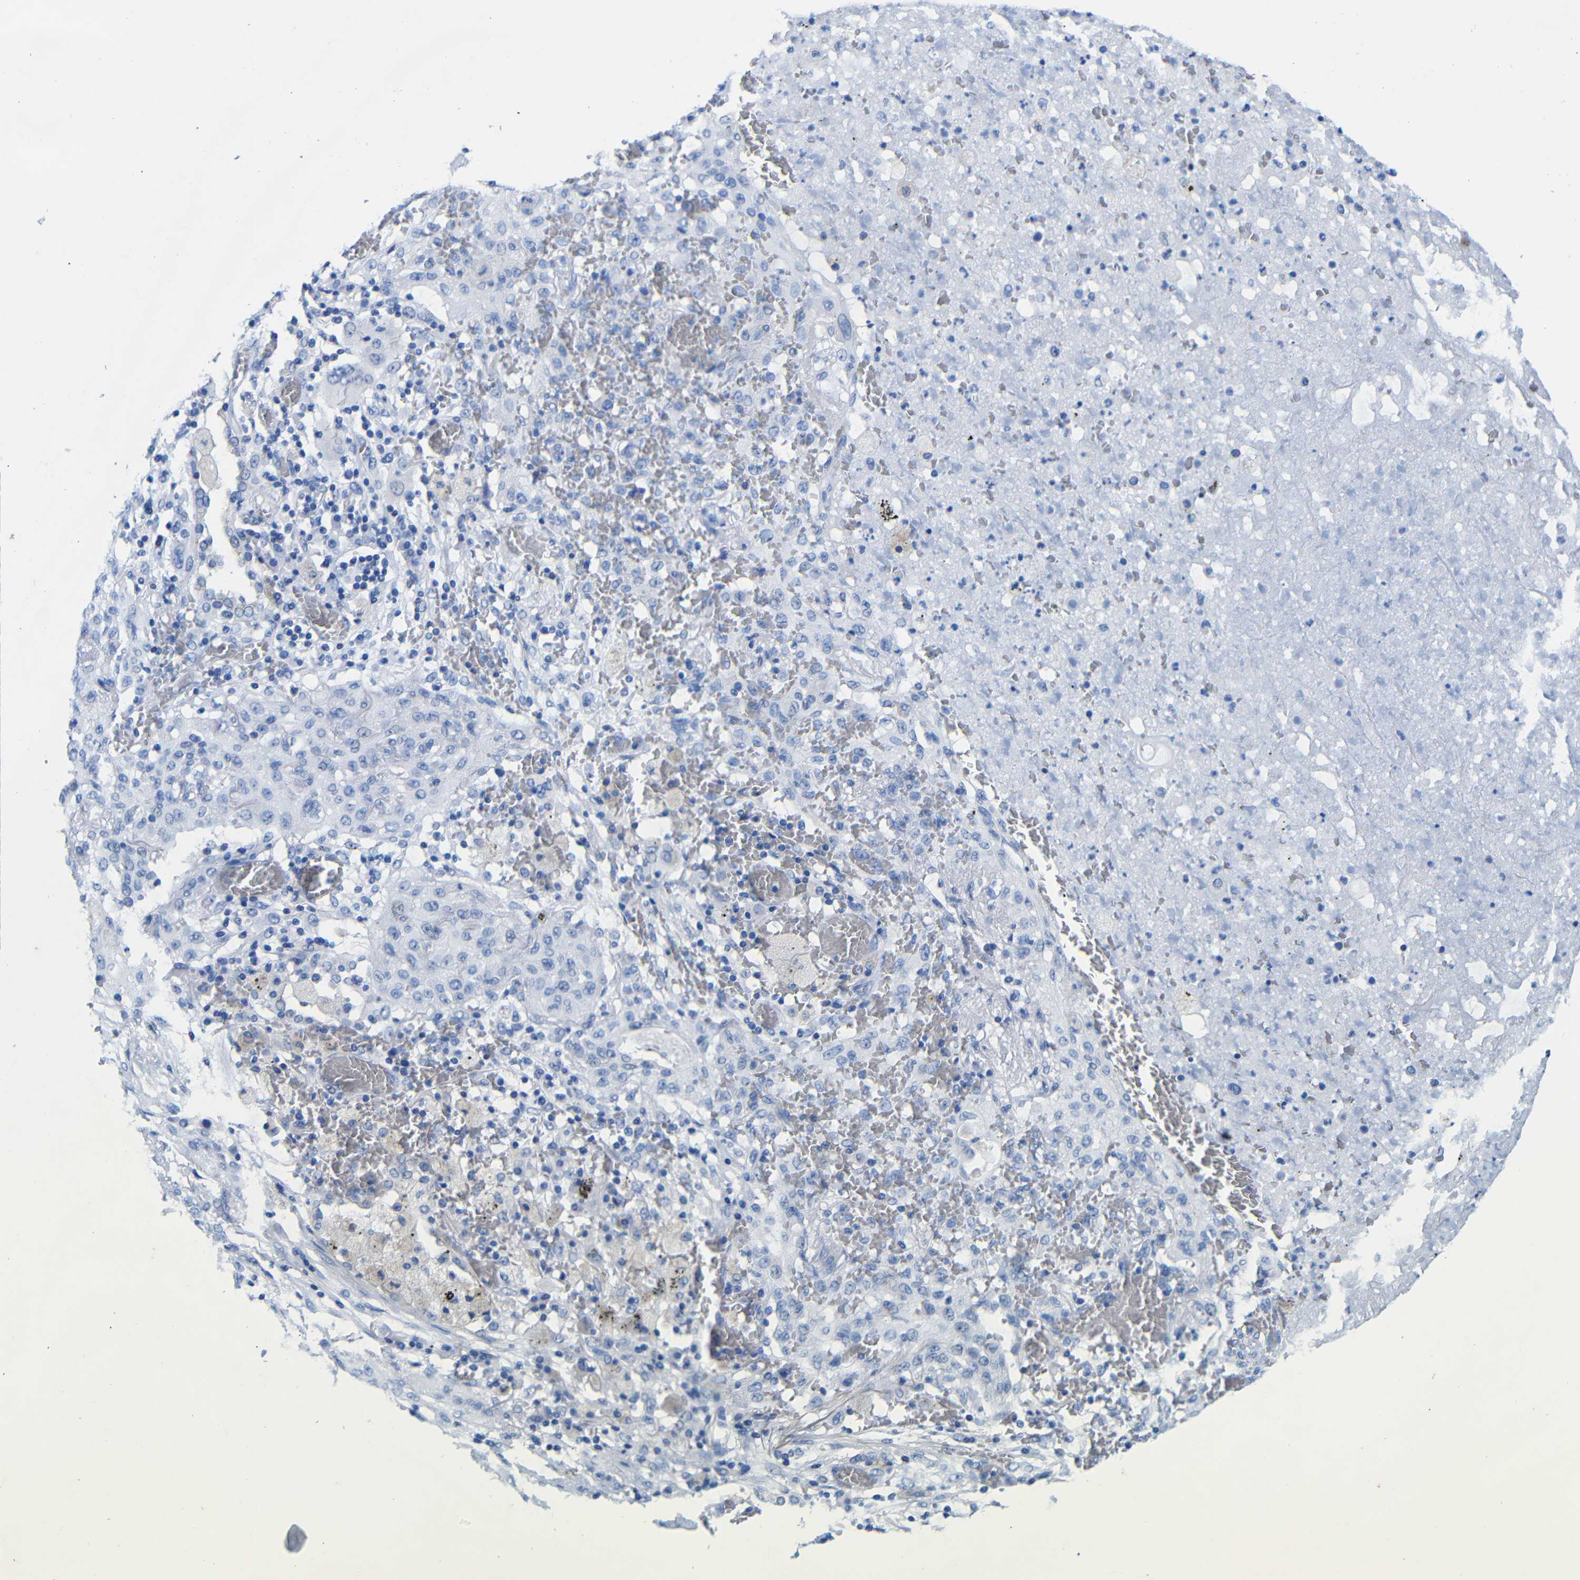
{"staining": {"intensity": "negative", "quantity": "none", "location": "none"}, "tissue": "lung cancer", "cell_type": "Tumor cells", "image_type": "cancer", "snomed": [{"axis": "morphology", "description": "Squamous cell carcinoma, NOS"}, {"axis": "topography", "description": "Lung"}], "caption": "A histopathology image of human lung cancer (squamous cell carcinoma) is negative for staining in tumor cells. The staining is performed using DAB (3,3'-diaminobenzidine) brown chromogen with nuclei counter-stained in using hematoxylin.", "gene": "CGNL1", "patient": {"sex": "female", "age": 47}}